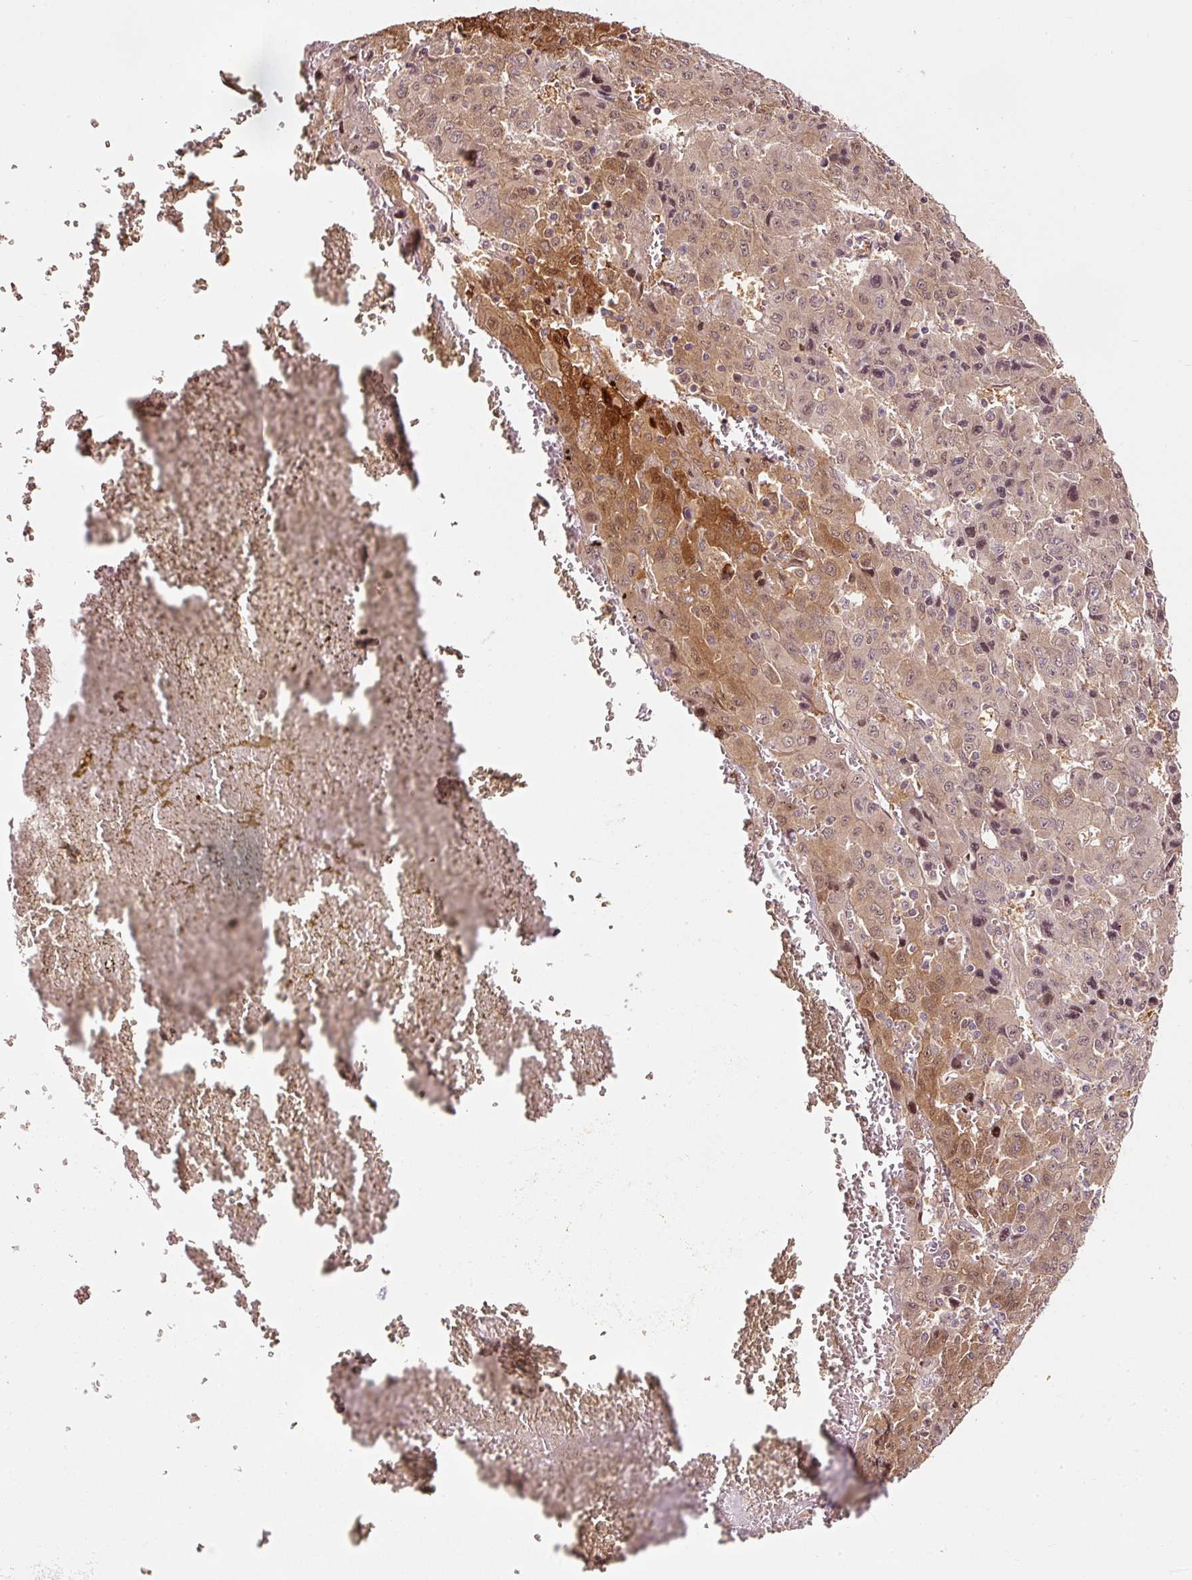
{"staining": {"intensity": "moderate", "quantity": "25%-75%", "location": "cytoplasmic/membranous,nuclear"}, "tissue": "liver cancer", "cell_type": "Tumor cells", "image_type": "cancer", "snomed": [{"axis": "morphology", "description": "Carcinoma, Hepatocellular, NOS"}, {"axis": "topography", "description": "Liver"}], "caption": "Immunohistochemistry (IHC) micrograph of neoplastic tissue: human liver cancer (hepatocellular carcinoma) stained using immunohistochemistry (IHC) exhibits medium levels of moderate protein expression localized specifically in the cytoplasmic/membranous and nuclear of tumor cells, appearing as a cytoplasmic/membranous and nuclear brown color.", "gene": "FBXL14", "patient": {"sex": "female", "age": 53}}